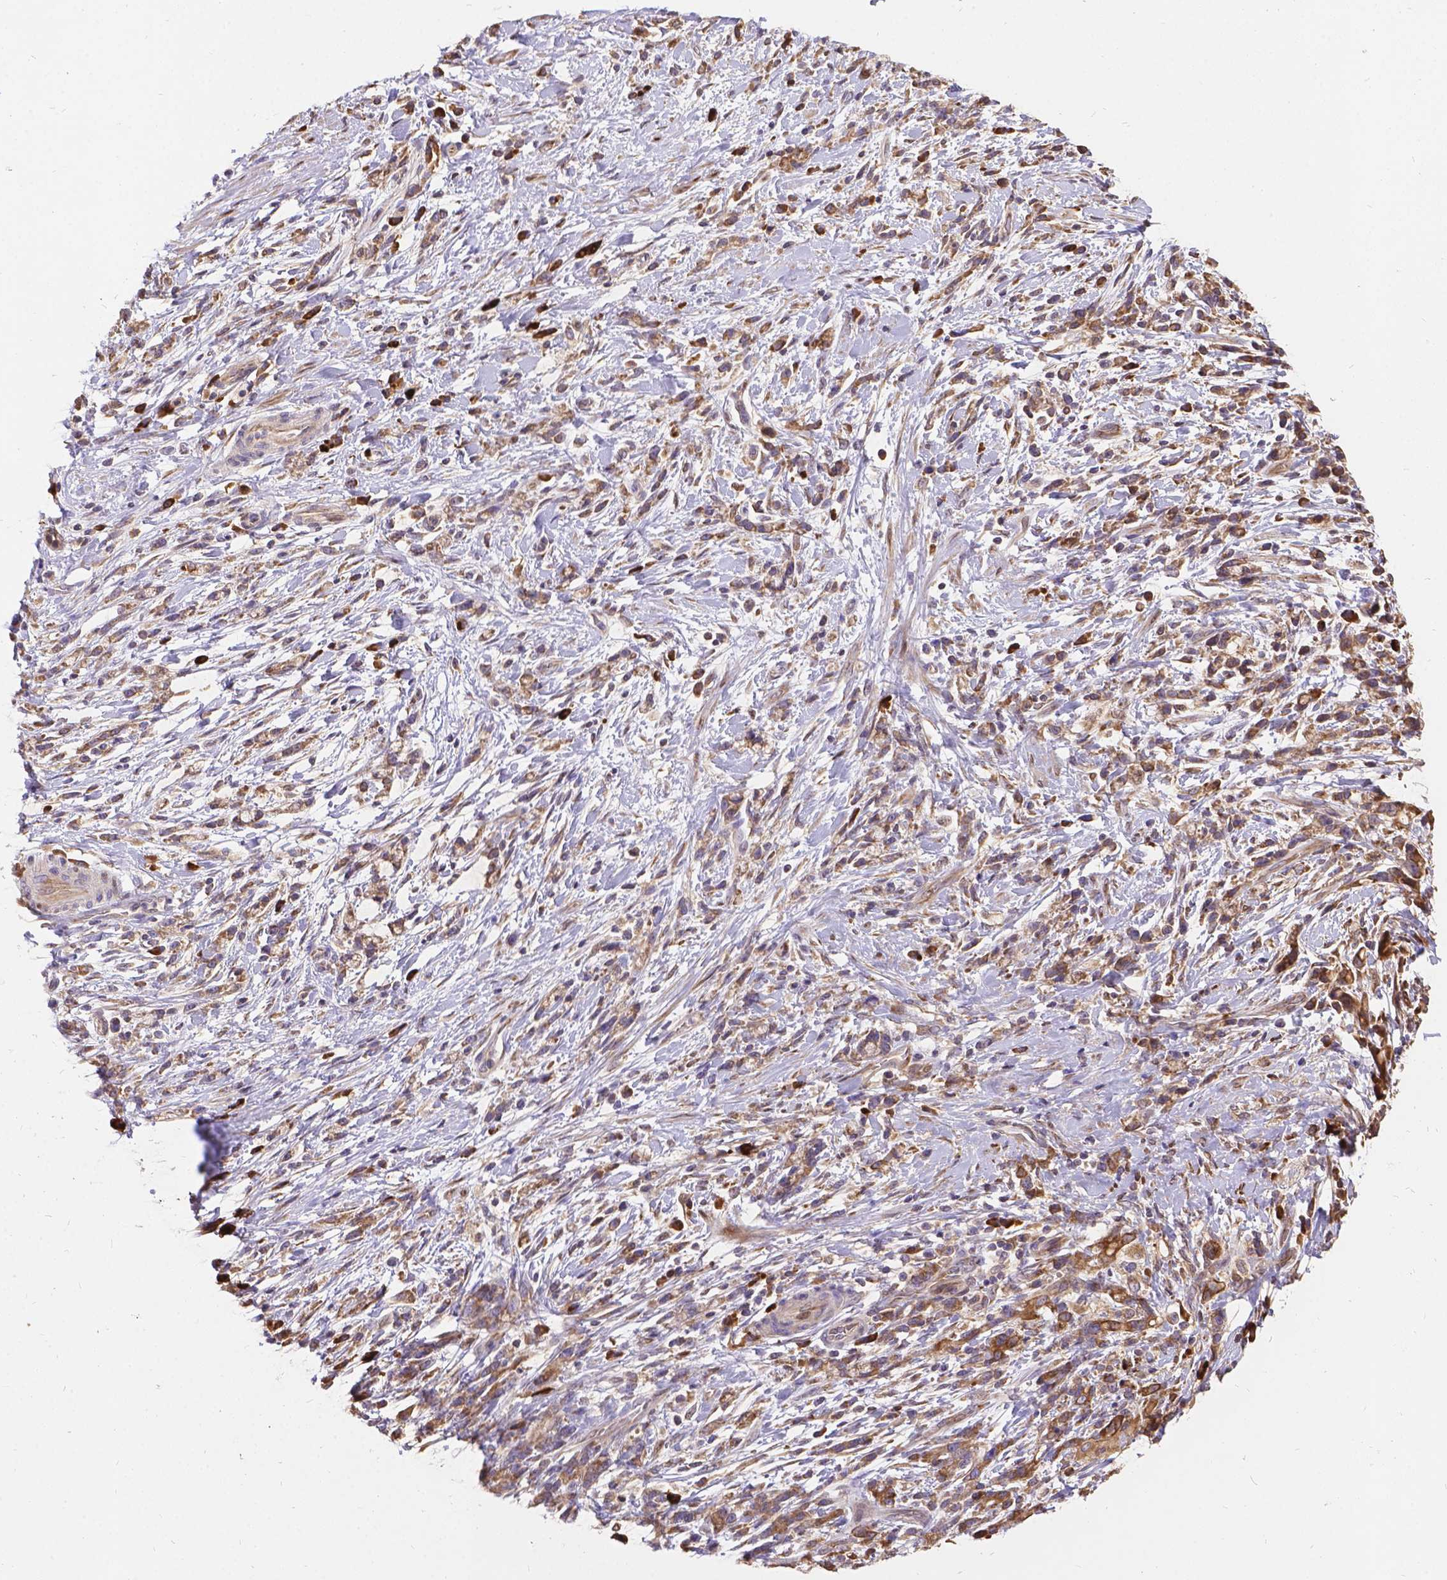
{"staining": {"intensity": "weak", "quantity": ">75%", "location": "cytoplasmic/membranous"}, "tissue": "stomach cancer", "cell_type": "Tumor cells", "image_type": "cancer", "snomed": [{"axis": "morphology", "description": "Adenocarcinoma, NOS"}, {"axis": "topography", "description": "Stomach"}], "caption": "Immunohistochemistry (IHC) micrograph of stomach cancer stained for a protein (brown), which exhibits low levels of weak cytoplasmic/membranous expression in approximately >75% of tumor cells.", "gene": "DENND6A", "patient": {"sex": "female", "age": 57}}